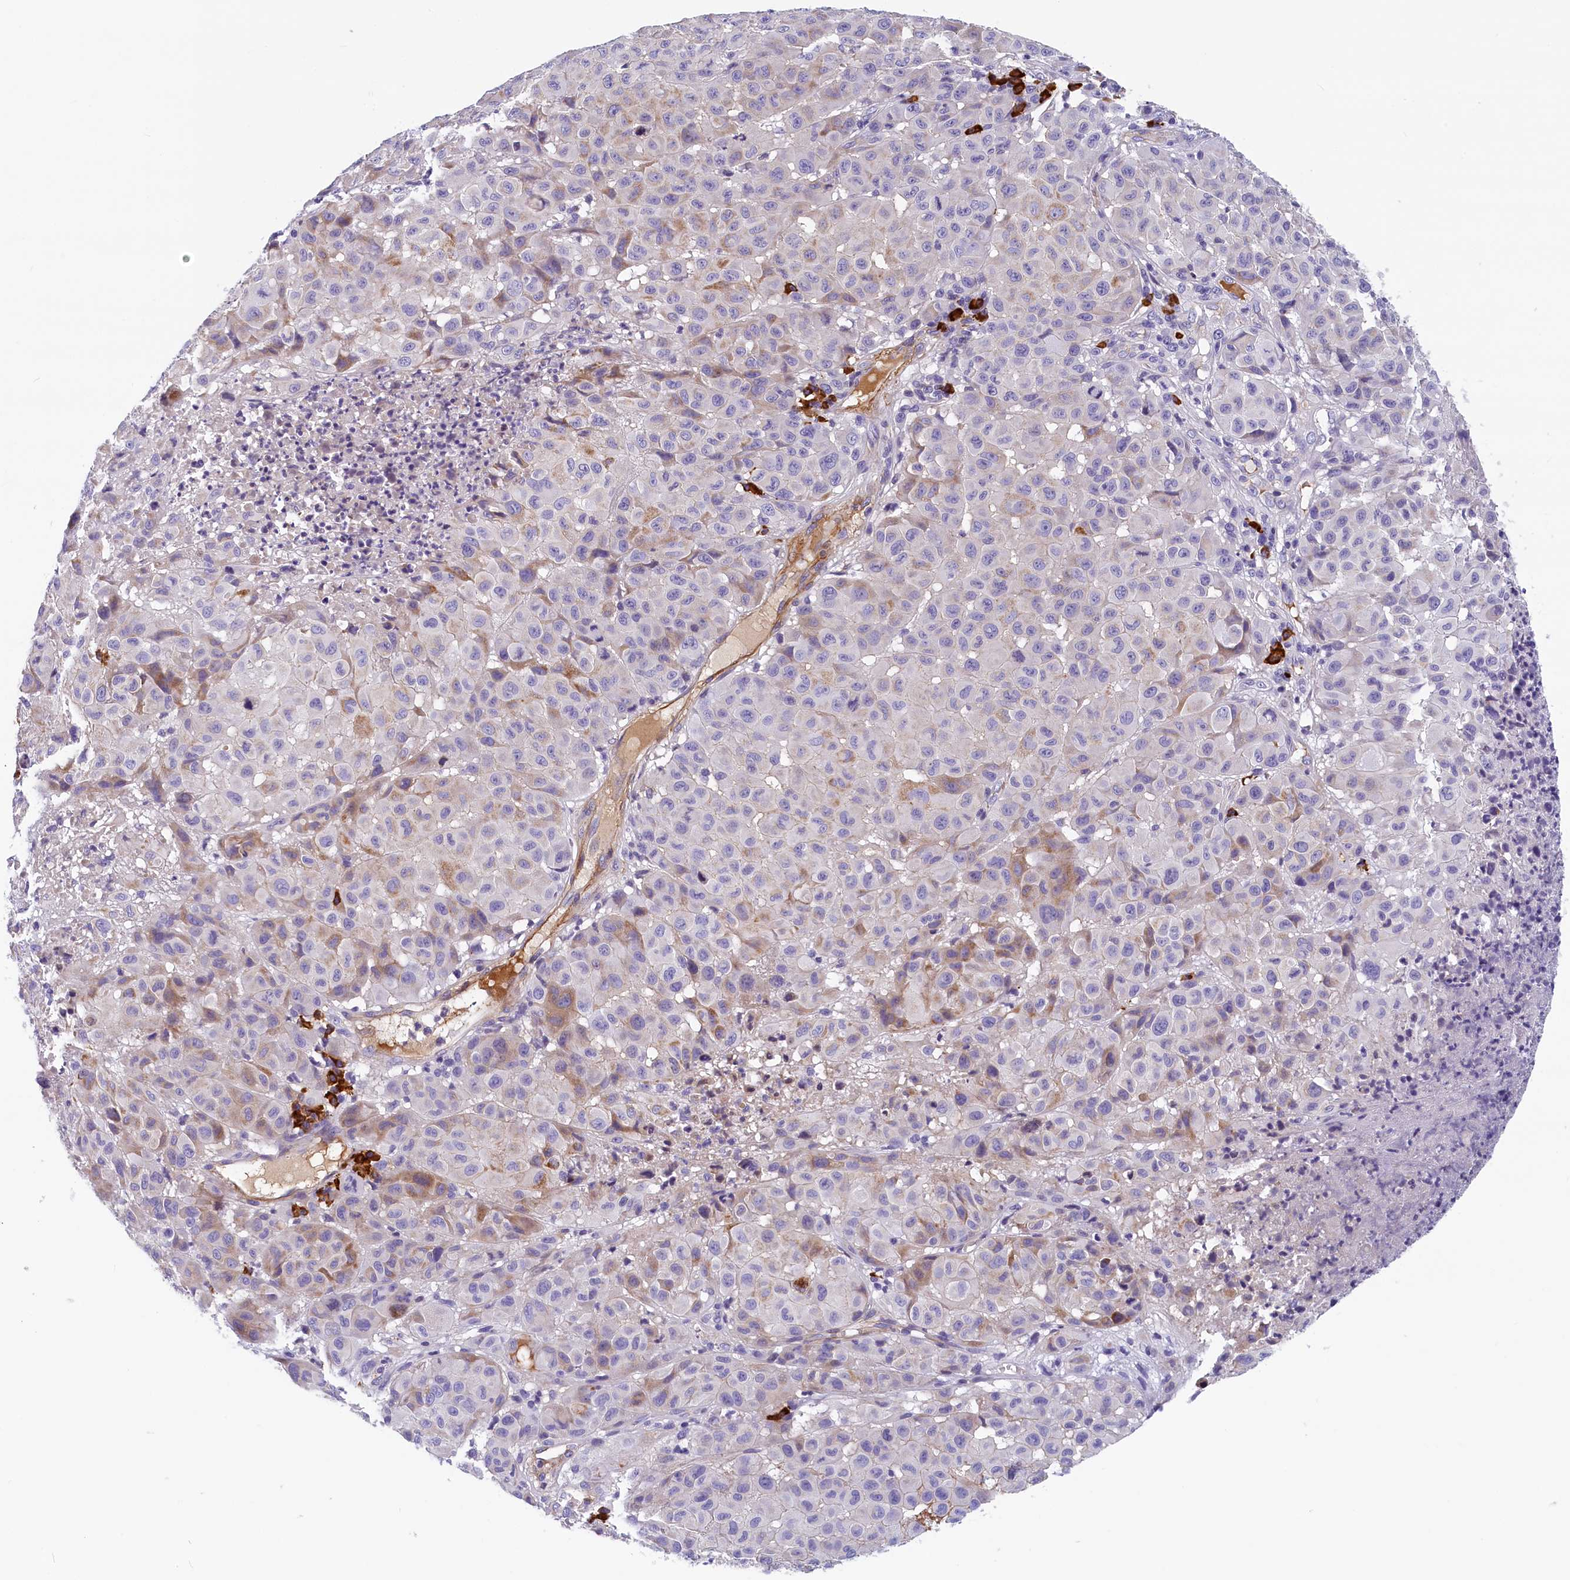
{"staining": {"intensity": "weak", "quantity": "<25%", "location": "cytoplasmic/membranous"}, "tissue": "melanoma", "cell_type": "Tumor cells", "image_type": "cancer", "snomed": [{"axis": "morphology", "description": "Malignant melanoma, NOS"}, {"axis": "topography", "description": "Skin"}], "caption": "Immunohistochemical staining of human melanoma exhibits no significant positivity in tumor cells.", "gene": "BCL2L13", "patient": {"sex": "male", "age": 73}}